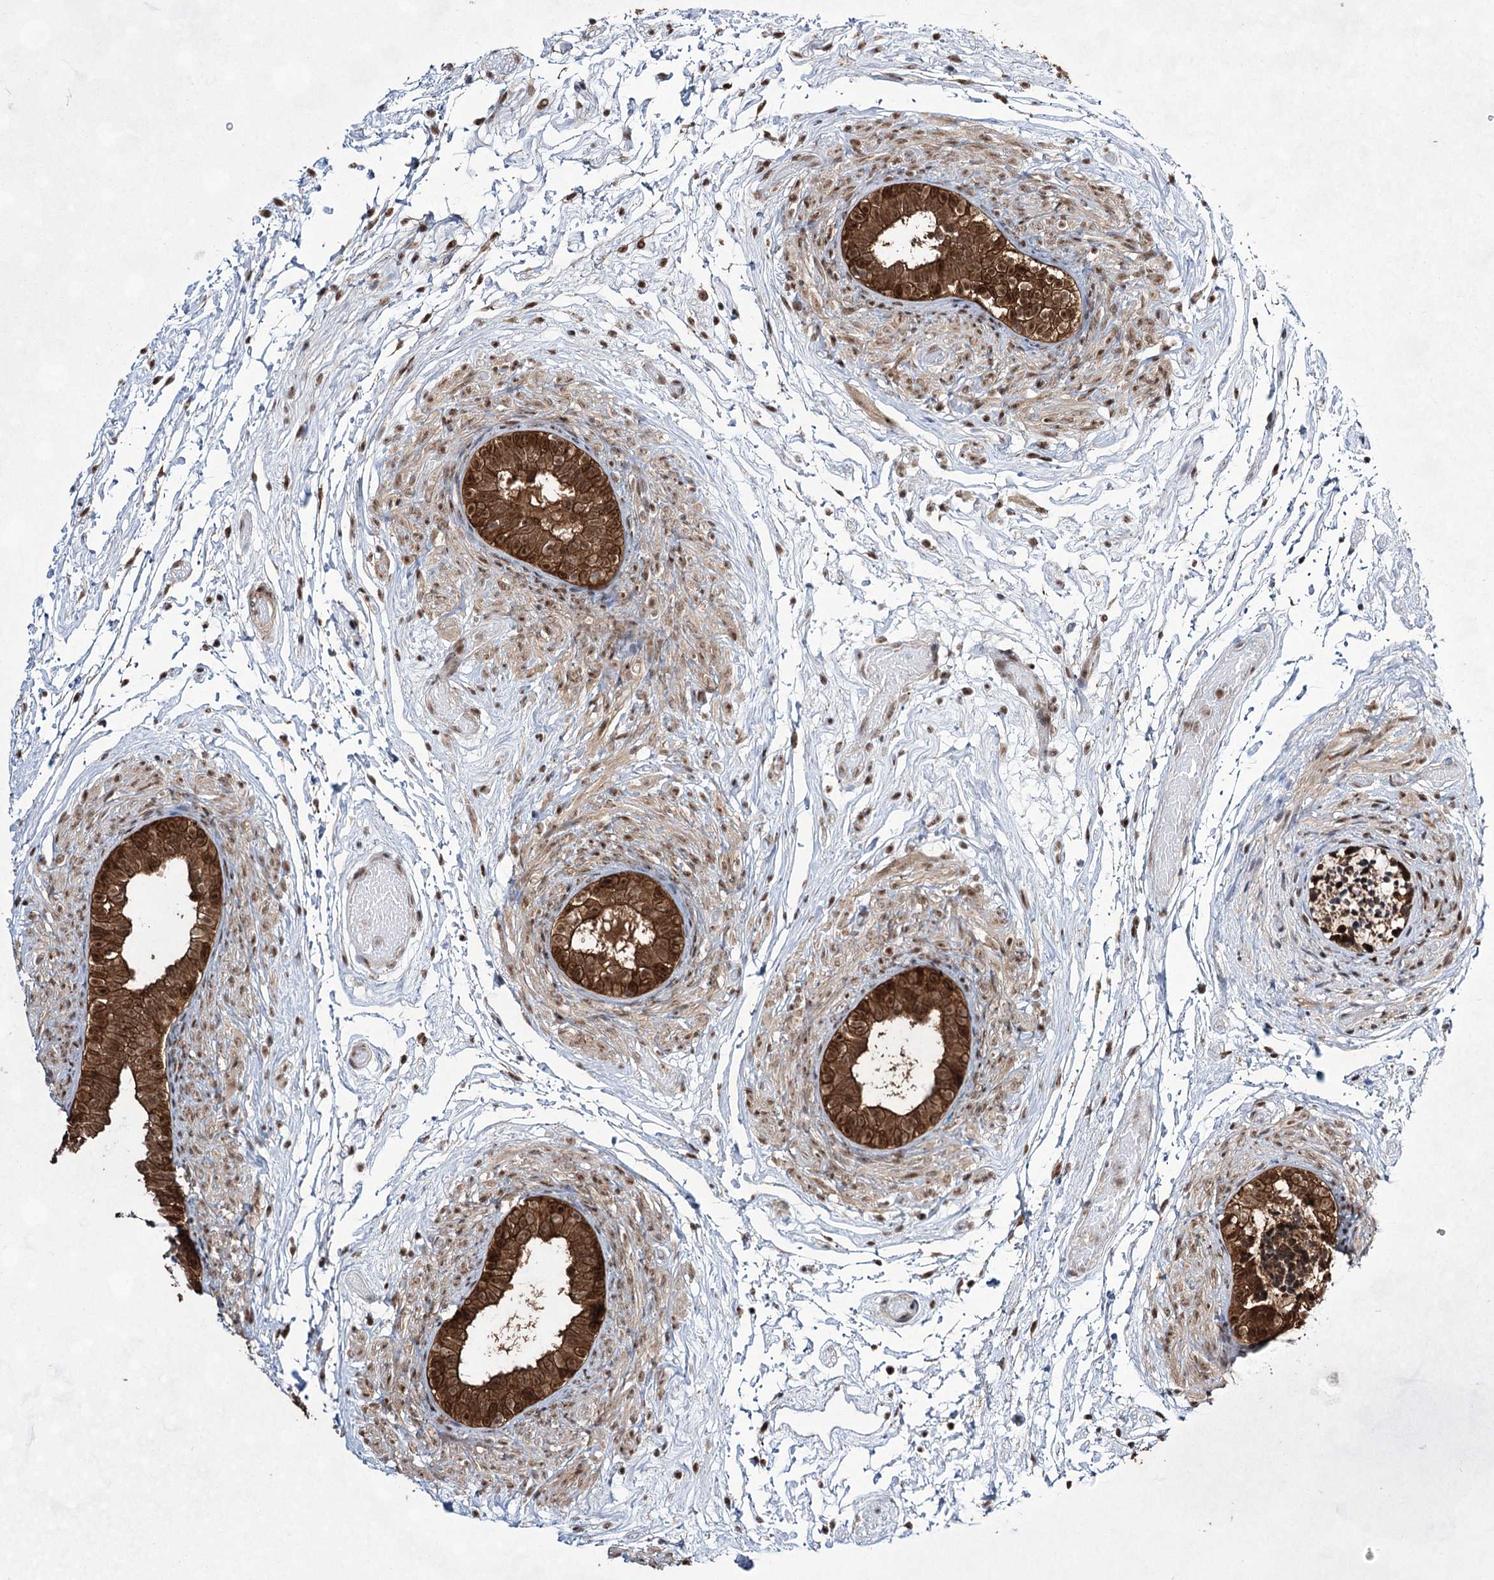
{"staining": {"intensity": "strong", "quantity": ">75%", "location": "cytoplasmic/membranous,nuclear"}, "tissue": "epididymis", "cell_type": "Glandular cells", "image_type": "normal", "snomed": [{"axis": "morphology", "description": "Normal tissue, NOS"}, {"axis": "topography", "description": "Epididymis"}], "caption": "Immunohistochemistry photomicrograph of normal epididymis stained for a protein (brown), which reveals high levels of strong cytoplasmic/membranous,nuclear expression in approximately >75% of glandular cells.", "gene": "ZCCHC8", "patient": {"sex": "male", "age": 5}}